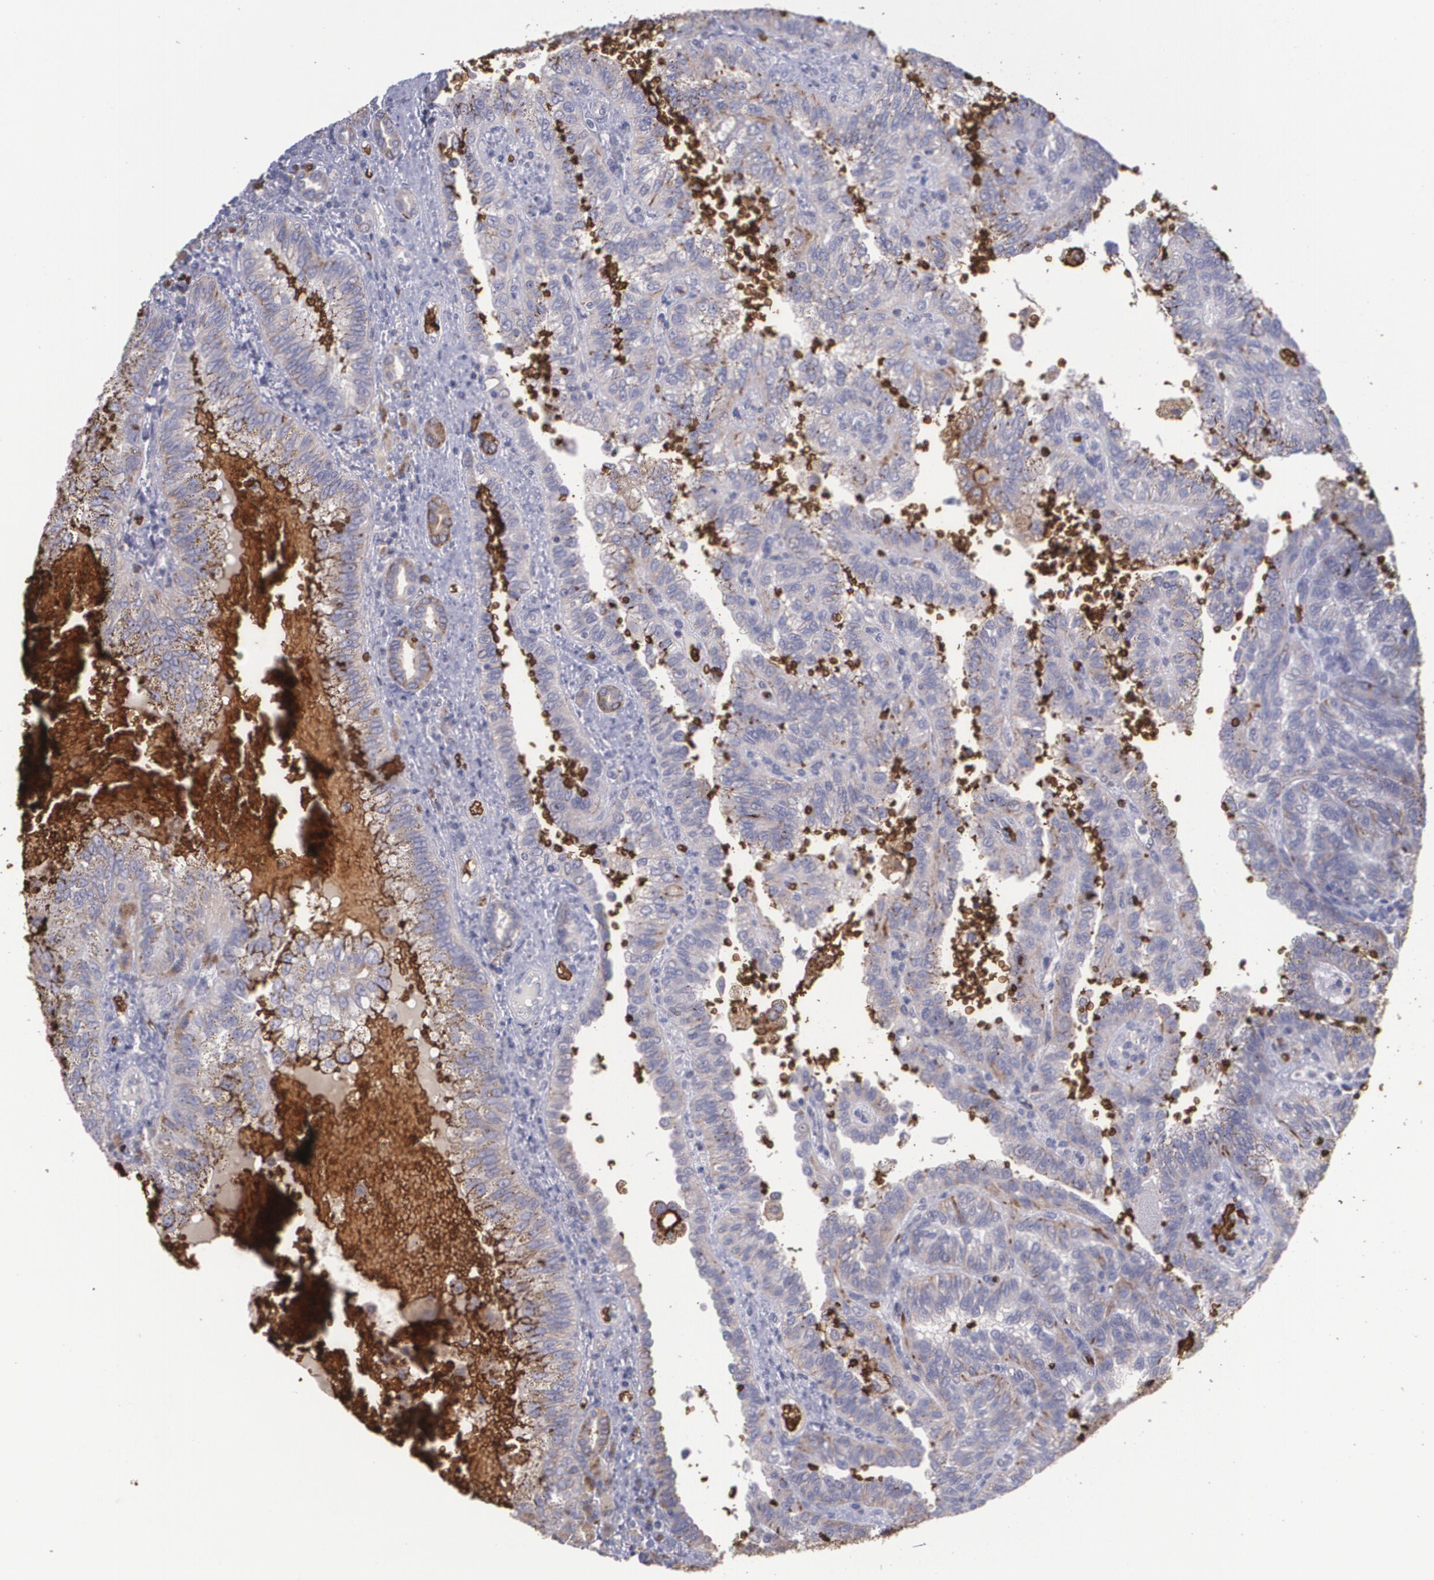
{"staining": {"intensity": "weak", "quantity": "25%-75%", "location": "cytoplasmic/membranous"}, "tissue": "renal cancer", "cell_type": "Tumor cells", "image_type": "cancer", "snomed": [{"axis": "morphology", "description": "Inflammation, NOS"}, {"axis": "morphology", "description": "Adenocarcinoma, NOS"}, {"axis": "topography", "description": "Kidney"}], "caption": "Renal cancer (adenocarcinoma) stained with IHC displays weak cytoplasmic/membranous positivity in about 25%-75% of tumor cells. (DAB (3,3'-diaminobenzidine) = brown stain, brightfield microscopy at high magnification).", "gene": "SLC2A1", "patient": {"sex": "male", "age": 68}}